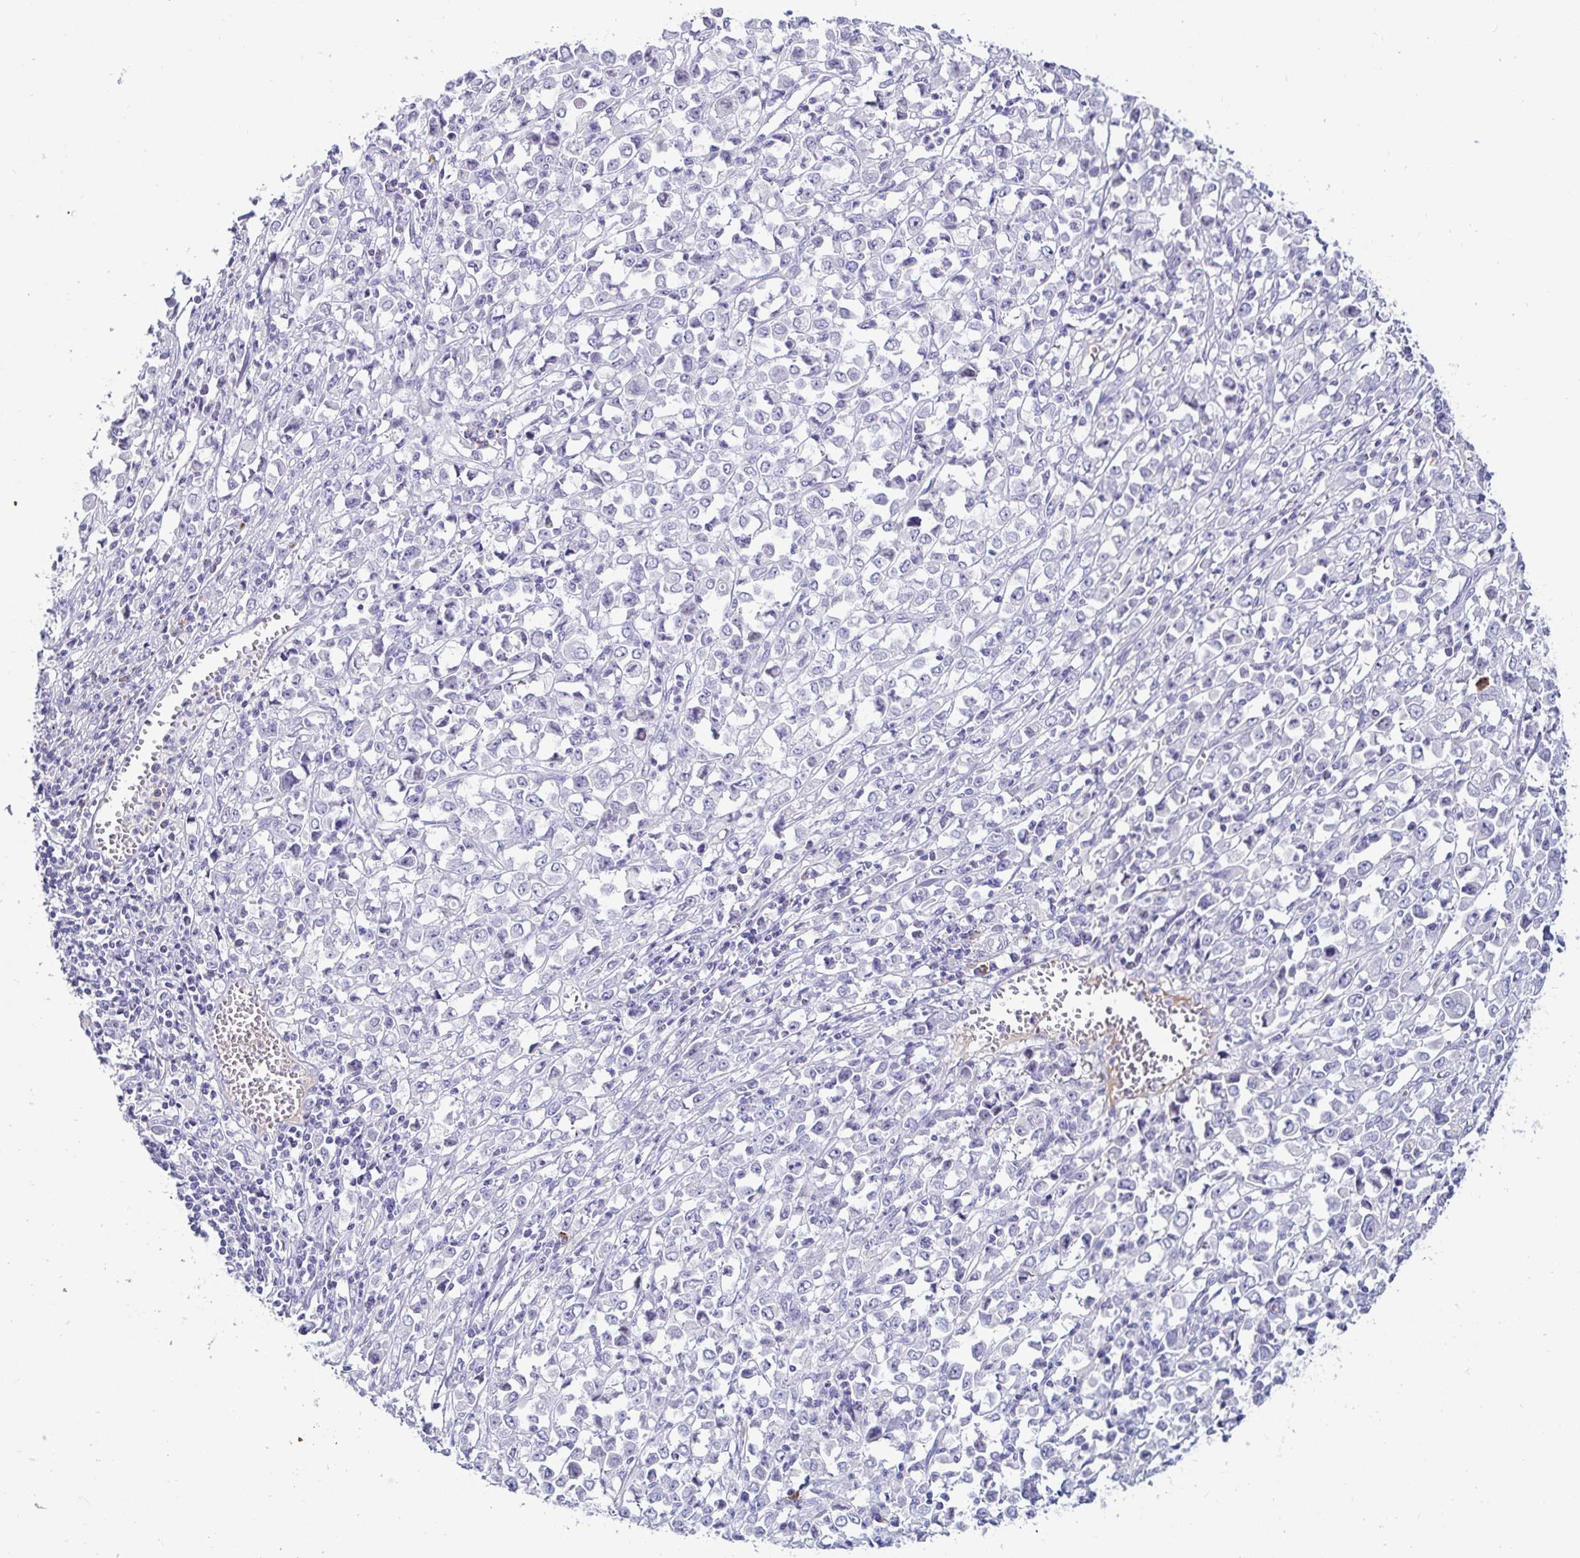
{"staining": {"intensity": "negative", "quantity": "none", "location": "none"}, "tissue": "stomach cancer", "cell_type": "Tumor cells", "image_type": "cancer", "snomed": [{"axis": "morphology", "description": "Adenocarcinoma, NOS"}, {"axis": "topography", "description": "Stomach, upper"}], "caption": "IHC micrograph of stomach cancer stained for a protein (brown), which demonstrates no staining in tumor cells.", "gene": "C4orf17", "patient": {"sex": "male", "age": 70}}